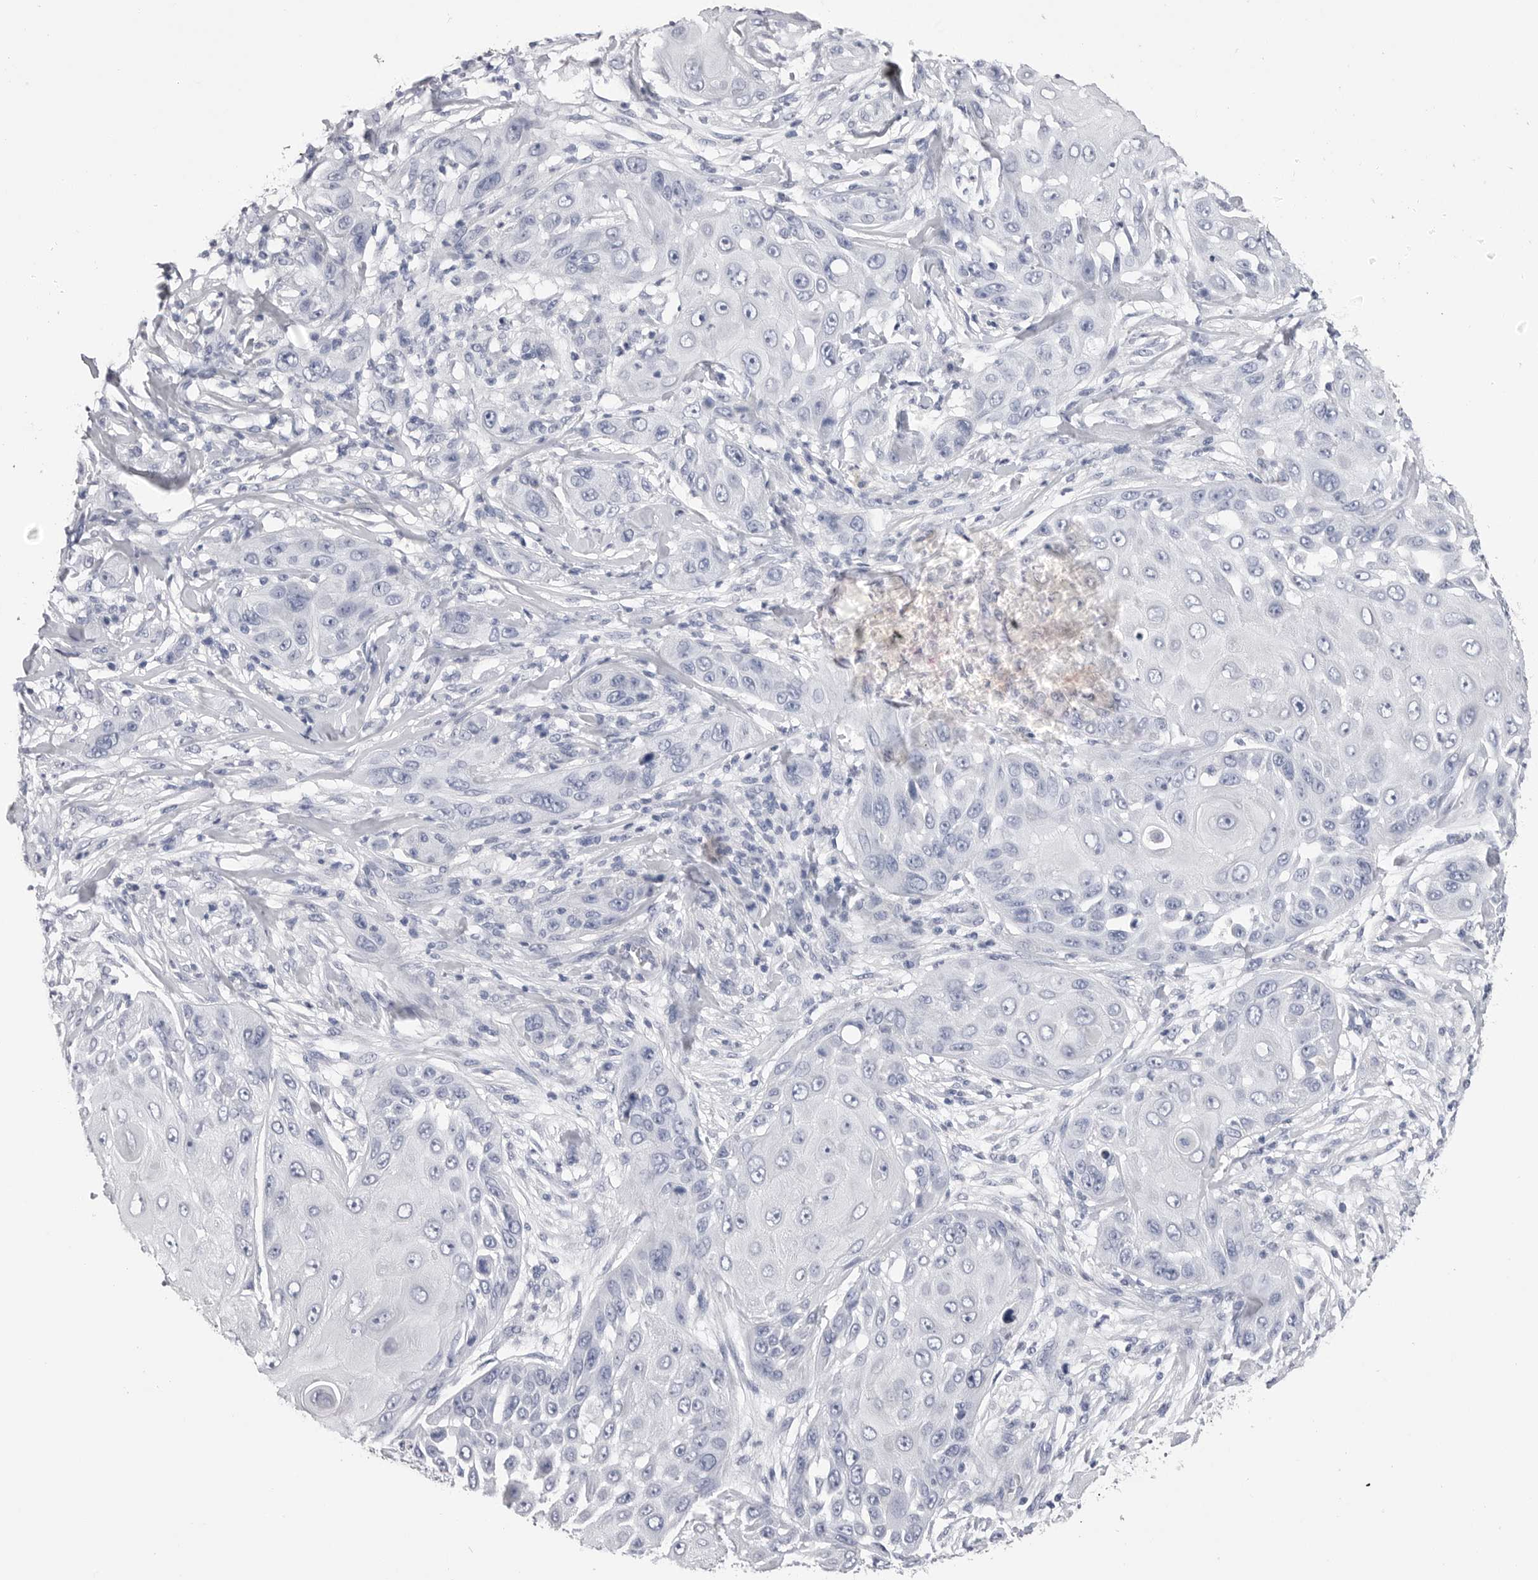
{"staining": {"intensity": "negative", "quantity": "none", "location": "none"}, "tissue": "skin cancer", "cell_type": "Tumor cells", "image_type": "cancer", "snomed": [{"axis": "morphology", "description": "Squamous cell carcinoma, NOS"}, {"axis": "topography", "description": "Skin"}], "caption": "Tumor cells show no significant staining in skin cancer.", "gene": "DLGAP3", "patient": {"sex": "female", "age": 44}}